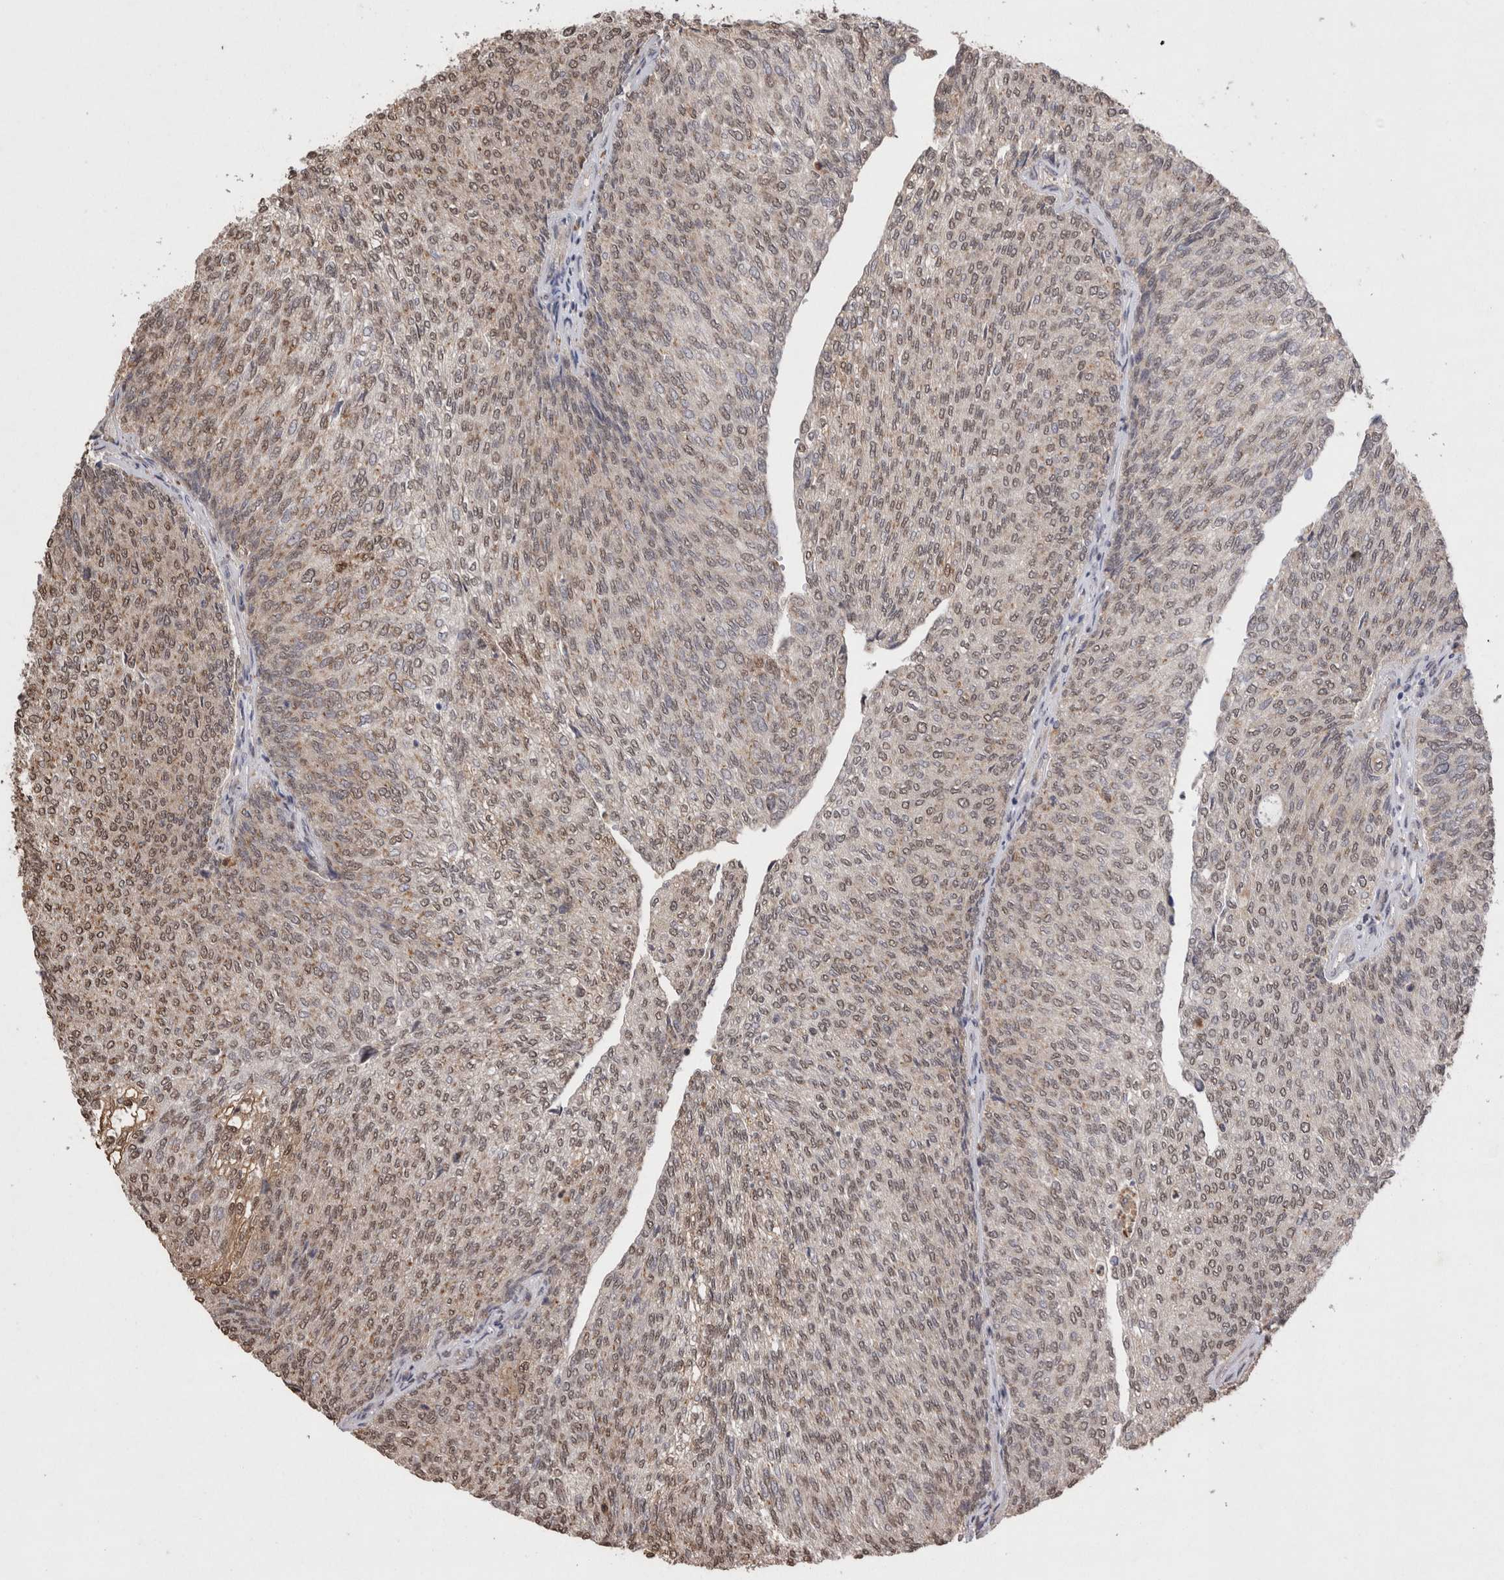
{"staining": {"intensity": "weak", "quantity": ">75%", "location": "nuclear"}, "tissue": "urothelial cancer", "cell_type": "Tumor cells", "image_type": "cancer", "snomed": [{"axis": "morphology", "description": "Urothelial carcinoma, Low grade"}, {"axis": "topography", "description": "Urinary bladder"}], "caption": "A brown stain highlights weak nuclear staining of a protein in human urothelial carcinoma (low-grade) tumor cells. The staining is performed using DAB brown chromogen to label protein expression. The nuclei are counter-stained blue using hematoxylin.", "gene": "GRK5", "patient": {"sex": "female", "age": 79}}